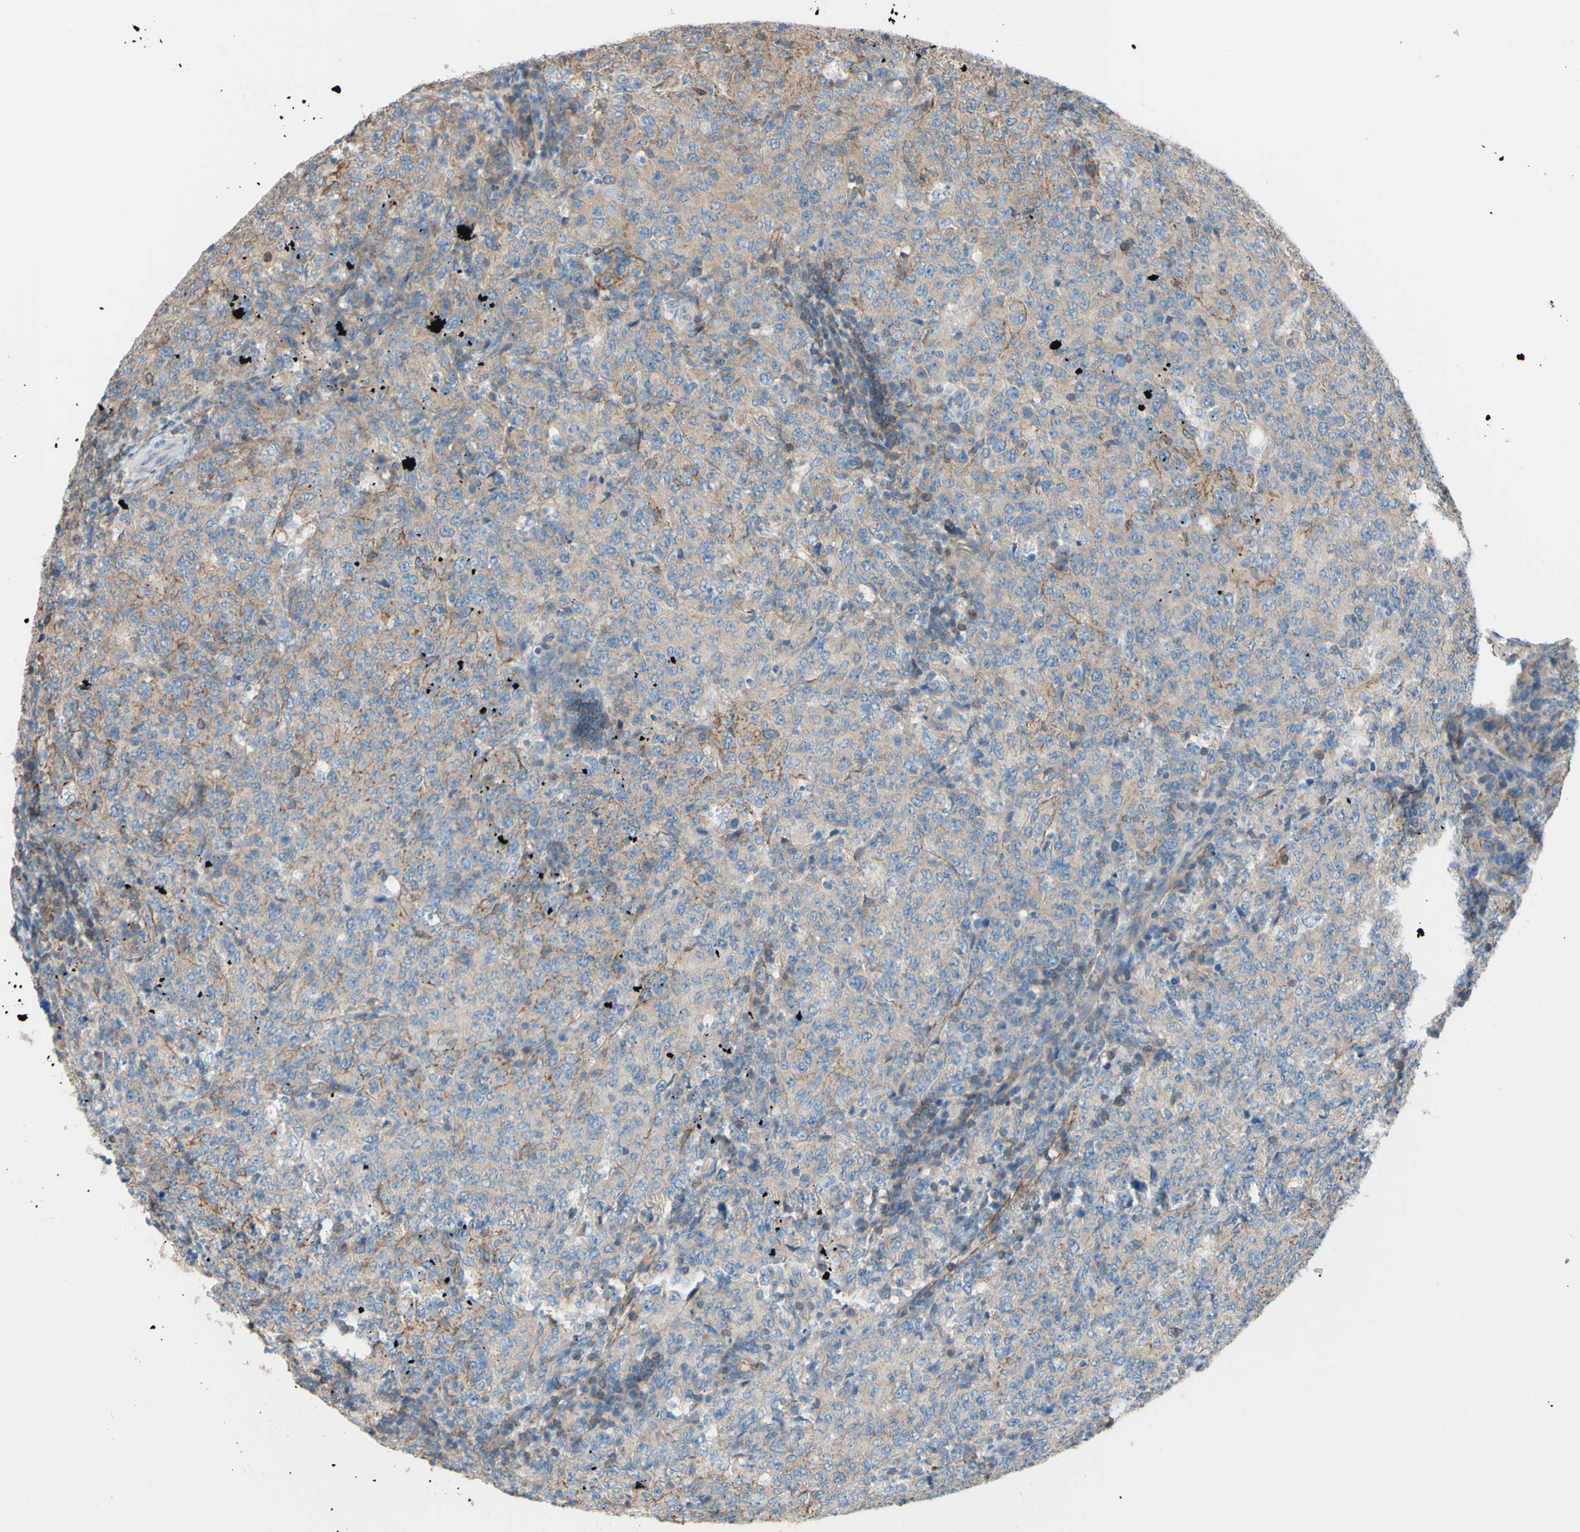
{"staining": {"intensity": "negative", "quantity": "none", "location": "none"}, "tissue": "lymphoma", "cell_type": "Tumor cells", "image_type": "cancer", "snomed": [{"axis": "morphology", "description": "Malignant lymphoma, non-Hodgkin's type, High grade"}, {"axis": "topography", "description": "Tonsil"}], "caption": "High-grade malignant lymphoma, non-Hodgkin's type stained for a protein using immunohistochemistry shows no staining tumor cells.", "gene": "ADD1", "patient": {"sex": "female", "age": 36}}